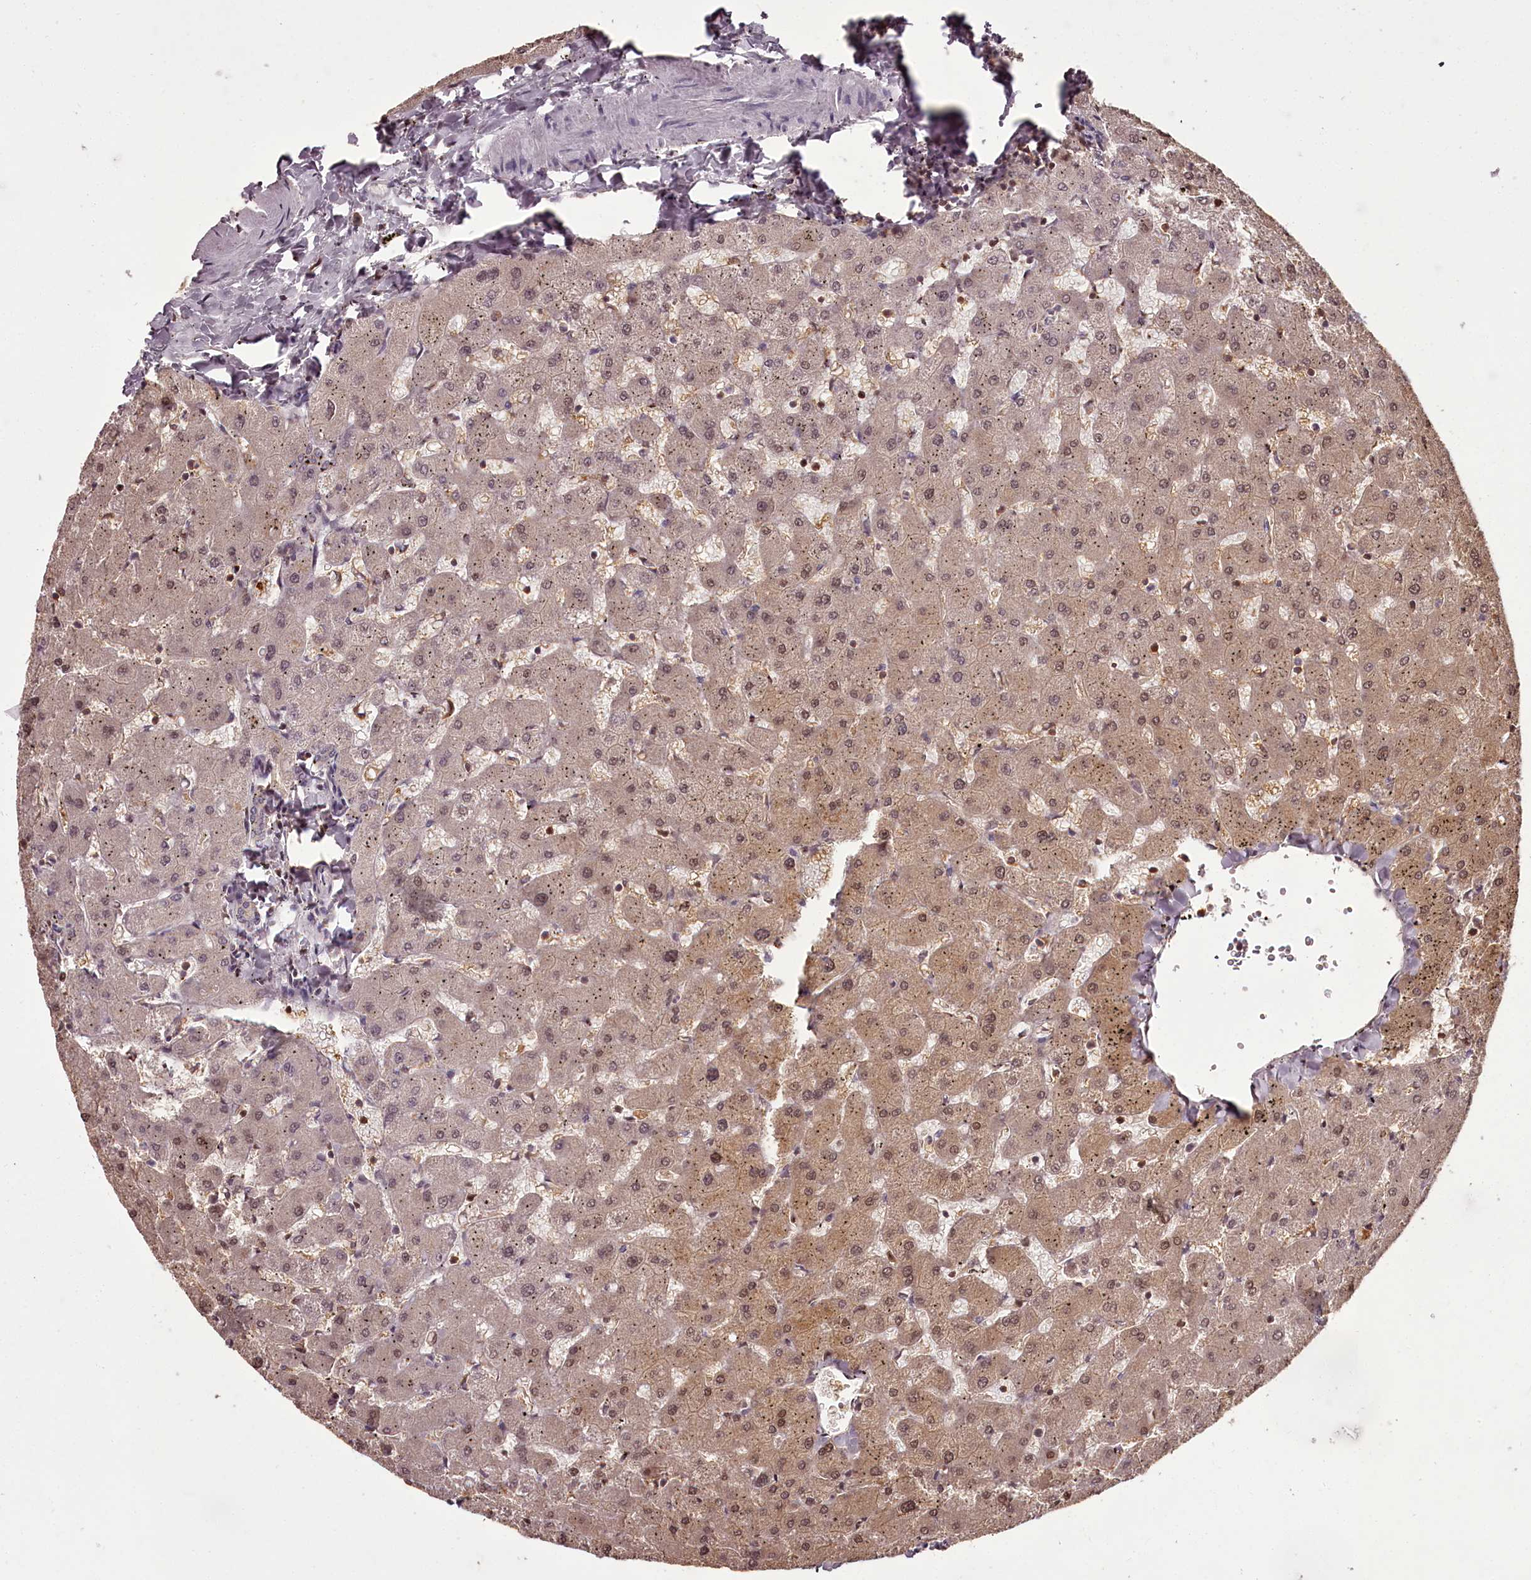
{"staining": {"intensity": "moderate", "quantity": "25%-75%", "location": "cytoplasmic/membranous"}, "tissue": "liver", "cell_type": "Cholangiocytes", "image_type": "normal", "snomed": [{"axis": "morphology", "description": "Normal tissue, NOS"}, {"axis": "topography", "description": "Liver"}], "caption": "A medium amount of moderate cytoplasmic/membranous expression is identified in approximately 25%-75% of cholangiocytes in unremarkable liver. (Brightfield microscopy of DAB IHC at high magnification).", "gene": "NPRL2", "patient": {"sex": "female", "age": 63}}